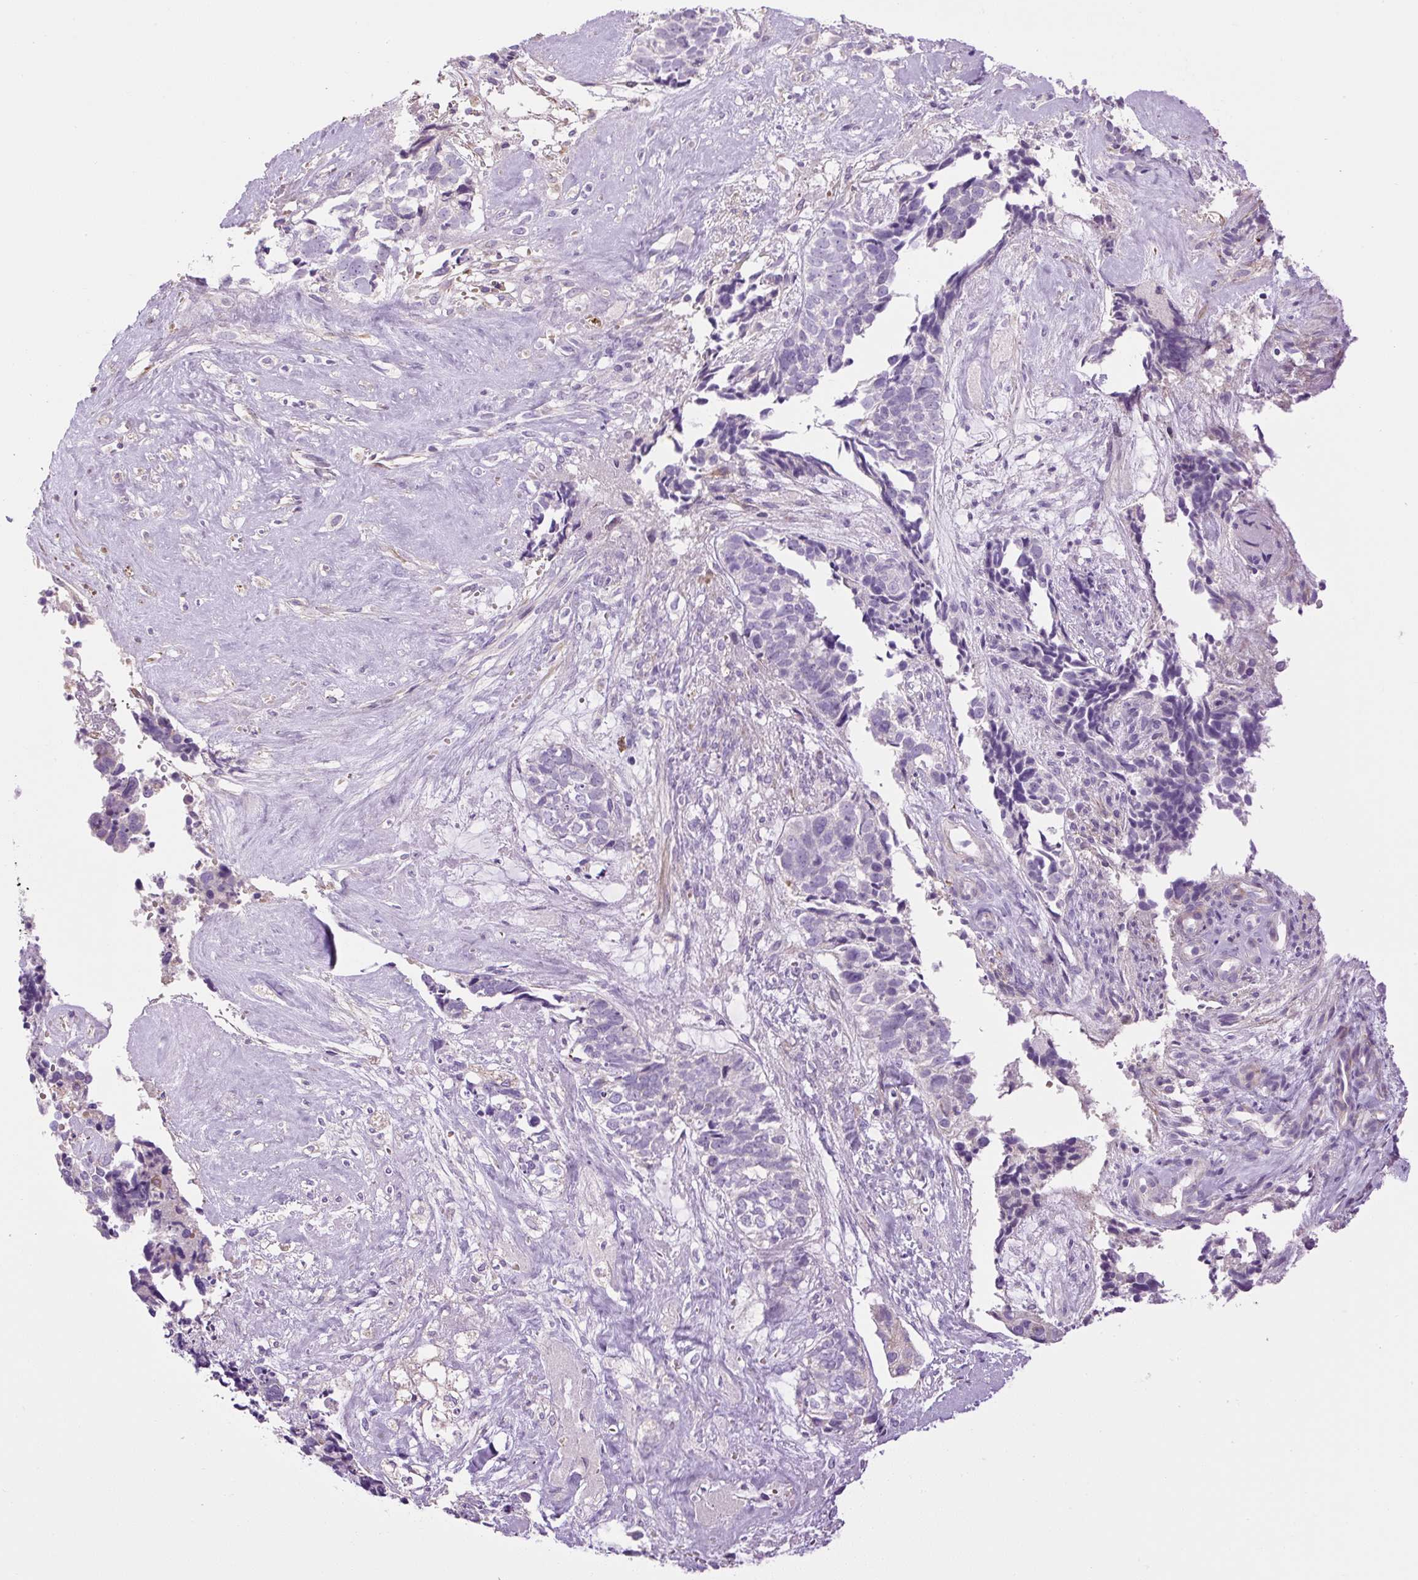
{"staining": {"intensity": "negative", "quantity": "none", "location": "none"}, "tissue": "cervical cancer", "cell_type": "Tumor cells", "image_type": "cancer", "snomed": [{"axis": "morphology", "description": "Squamous cell carcinoma, NOS"}, {"axis": "topography", "description": "Cervix"}], "caption": "Protein analysis of cervical squamous cell carcinoma shows no significant expression in tumor cells.", "gene": "VWA7", "patient": {"sex": "female", "age": 63}}